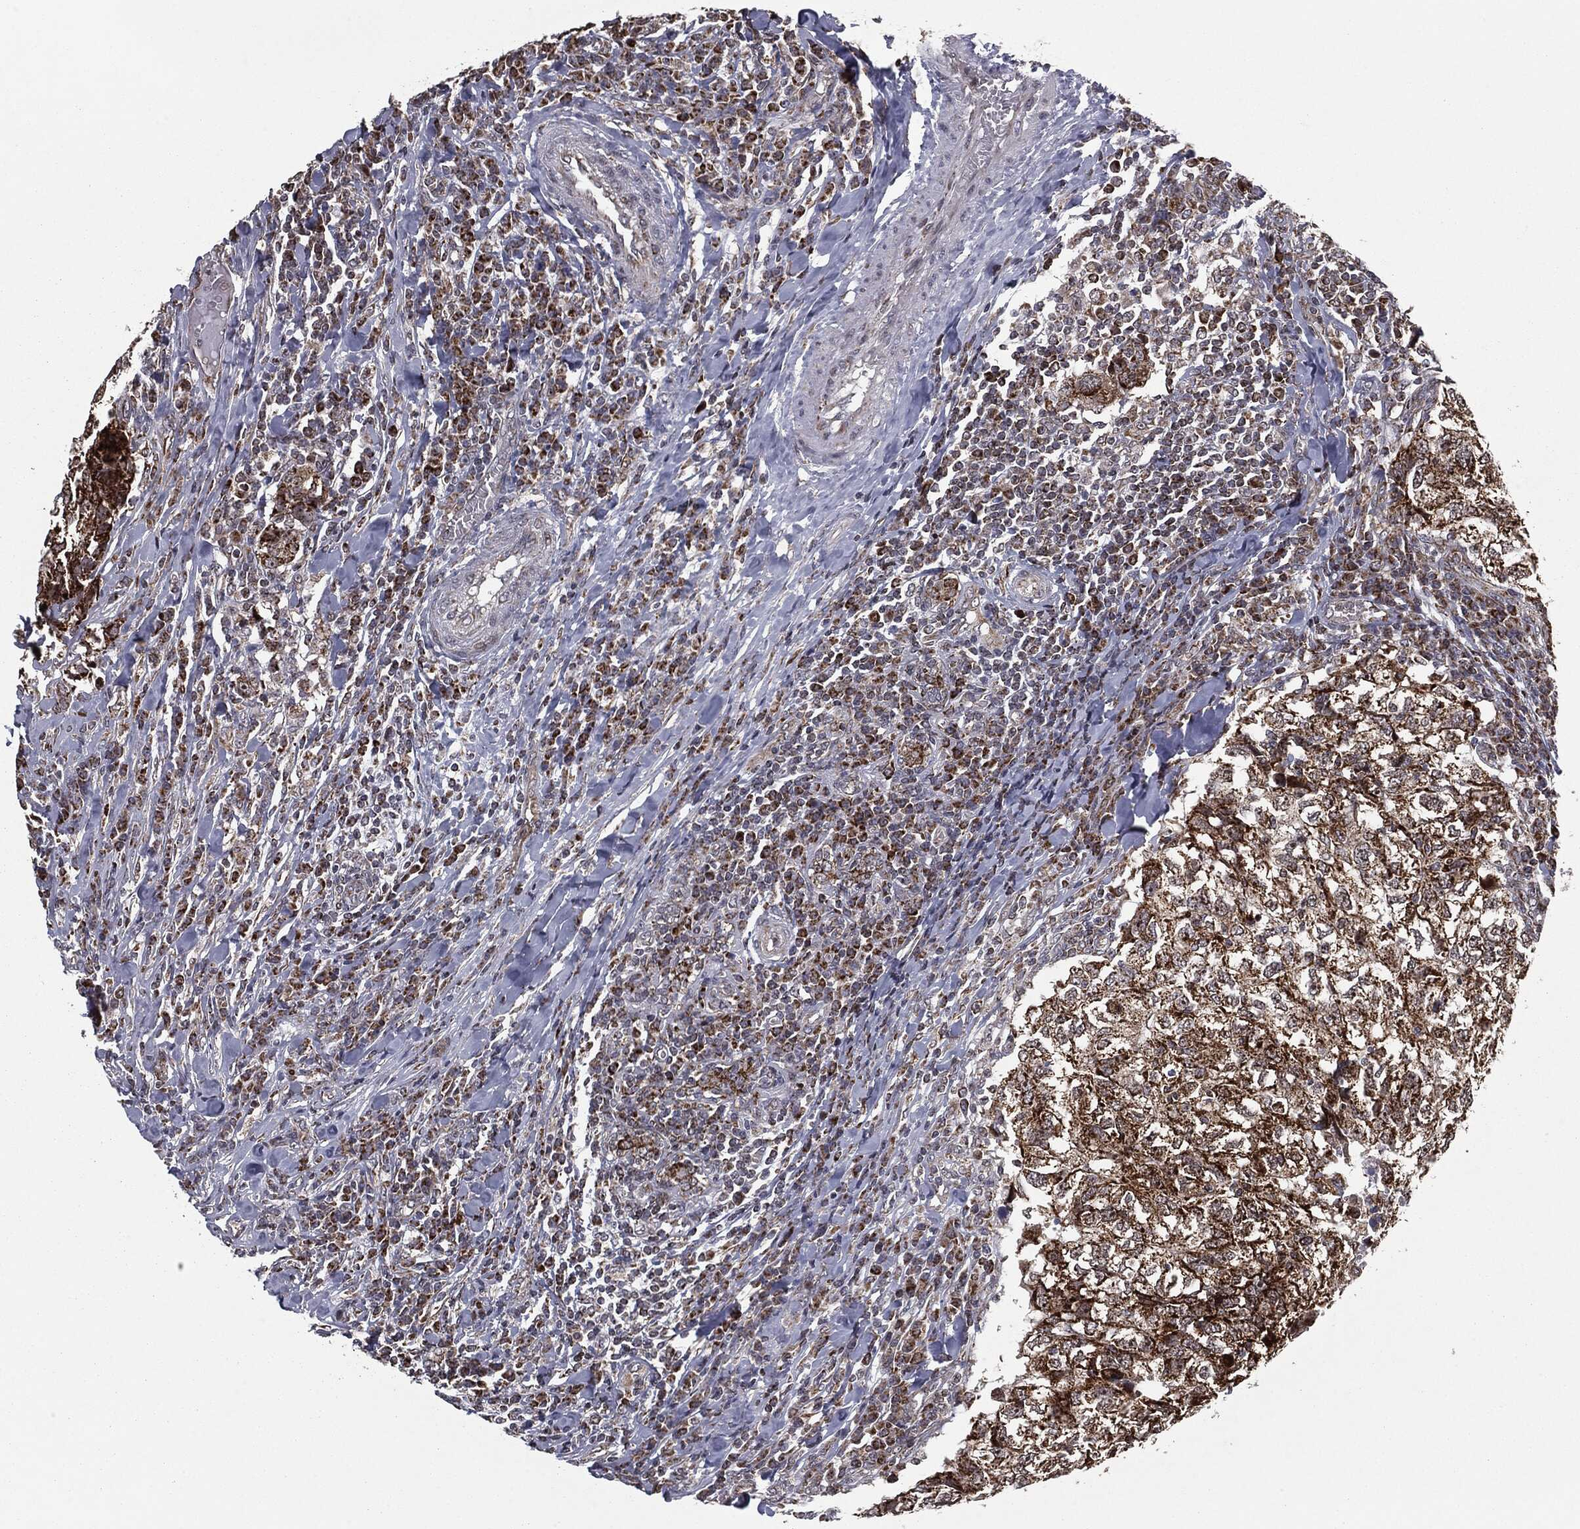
{"staining": {"intensity": "strong", "quantity": ">75%", "location": "cytoplasmic/membranous"}, "tissue": "breast cancer", "cell_type": "Tumor cells", "image_type": "cancer", "snomed": [{"axis": "morphology", "description": "Duct carcinoma"}, {"axis": "topography", "description": "Breast"}], "caption": "Immunohistochemistry (IHC) (DAB) staining of human breast cancer shows strong cytoplasmic/membranous protein staining in about >75% of tumor cells.", "gene": "CHCHD2", "patient": {"sex": "female", "age": 30}}